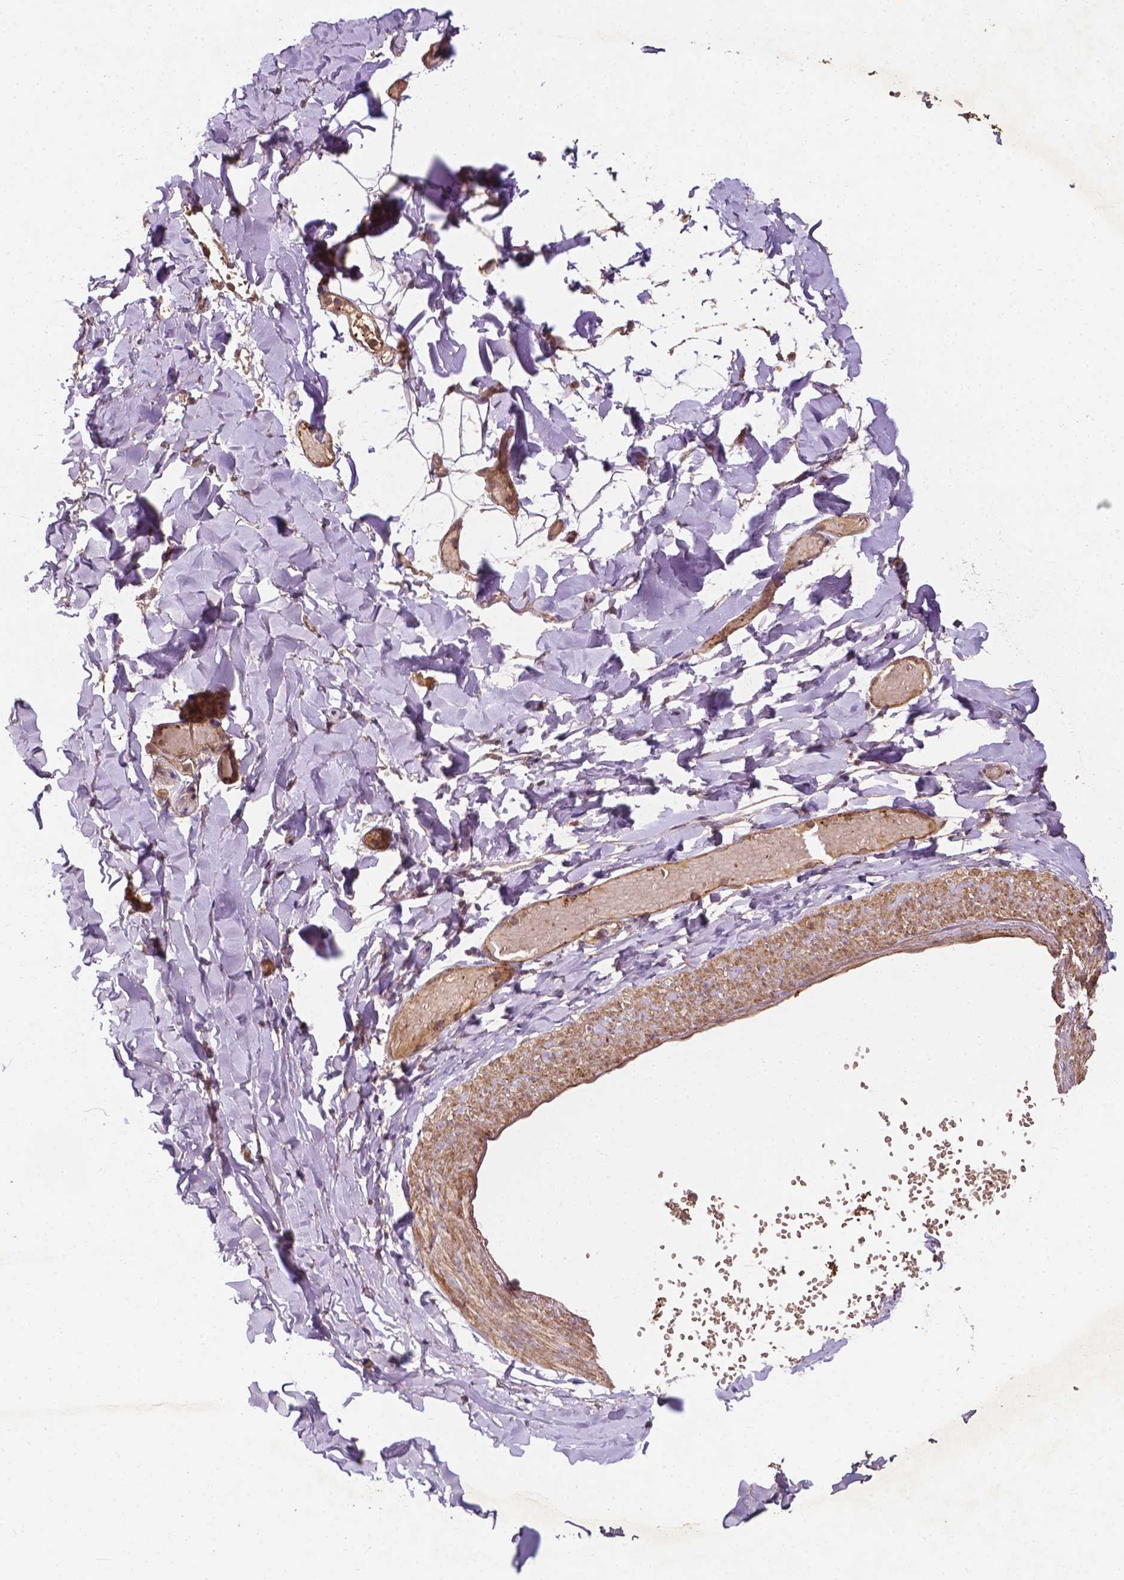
{"staining": {"intensity": "moderate", "quantity": "<25%", "location": "nuclear"}, "tissue": "adipose tissue", "cell_type": "Adipocytes", "image_type": "normal", "snomed": [{"axis": "morphology", "description": "Normal tissue, NOS"}, {"axis": "topography", "description": "Gallbladder"}, {"axis": "topography", "description": "Peripheral nerve tissue"}], "caption": "IHC micrograph of benign human adipose tissue stained for a protein (brown), which shows low levels of moderate nuclear expression in approximately <25% of adipocytes.", "gene": "ZMYND19", "patient": {"sex": "female", "age": 45}}